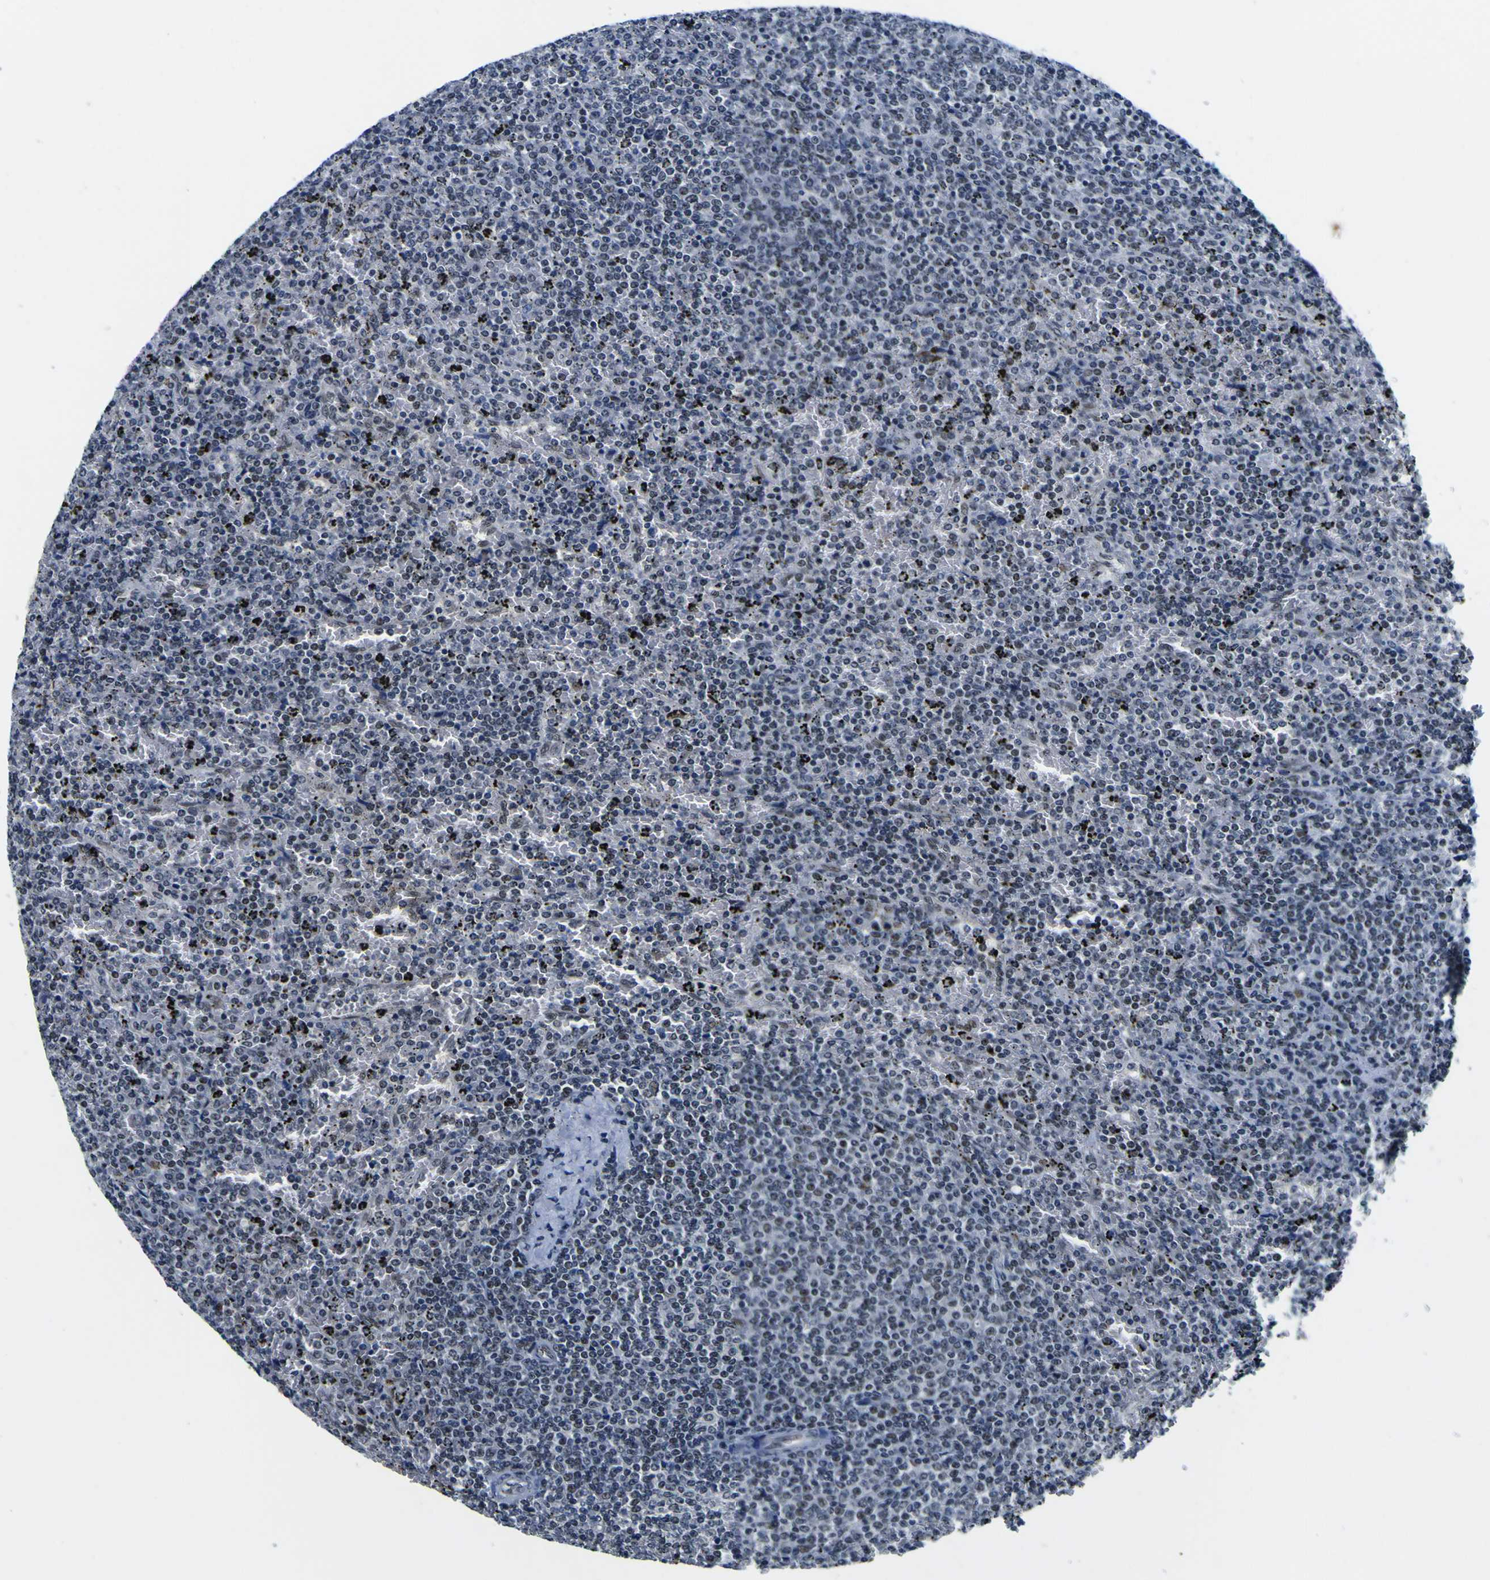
{"staining": {"intensity": "weak", "quantity": "<25%", "location": "nuclear"}, "tissue": "lymphoma", "cell_type": "Tumor cells", "image_type": "cancer", "snomed": [{"axis": "morphology", "description": "Malignant lymphoma, non-Hodgkin's type, Low grade"}, {"axis": "topography", "description": "Spleen"}], "caption": "Lymphoma was stained to show a protein in brown. There is no significant positivity in tumor cells. The staining is performed using DAB (3,3'-diaminobenzidine) brown chromogen with nuclei counter-stained in using hematoxylin.", "gene": "CUL4B", "patient": {"sex": "female", "age": 77}}